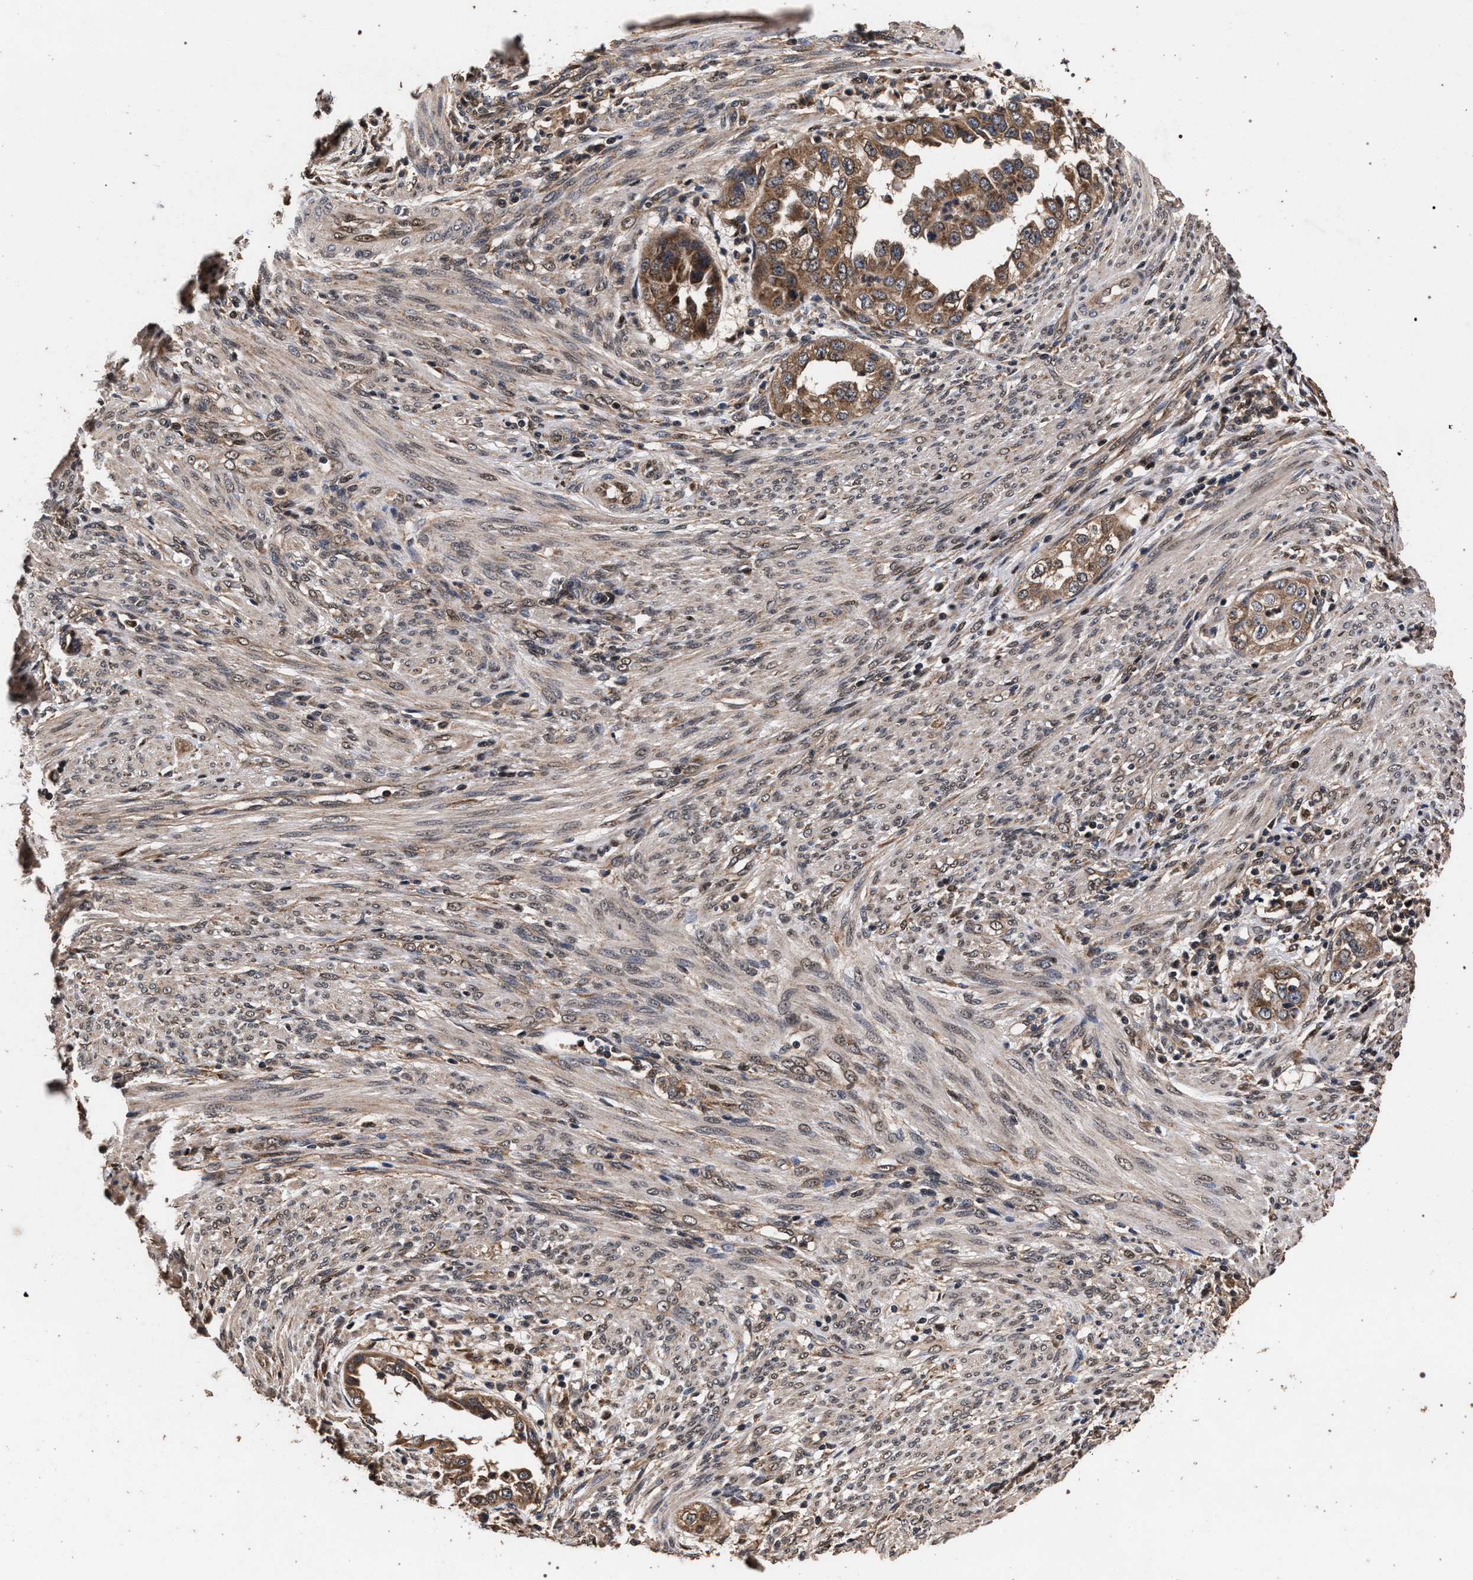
{"staining": {"intensity": "moderate", "quantity": ">75%", "location": "cytoplasmic/membranous"}, "tissue": "endometrial cancer", "cell_type": "Tumor cells", "image_type": "cancer", "snomed": [{"axis": "morphology", "description": "Adenocarcinoma, NOS"}, {"axis": "topography", "description": "Endometrium"}], "caption": "Tumor cells display medium levels of moderate cytoplasmic/membranous staining in approximately >75% of cells in endometrial adenocarcinoma.", "gene": "ACOX1", "patient": {"sex": "female", "age": 85}}